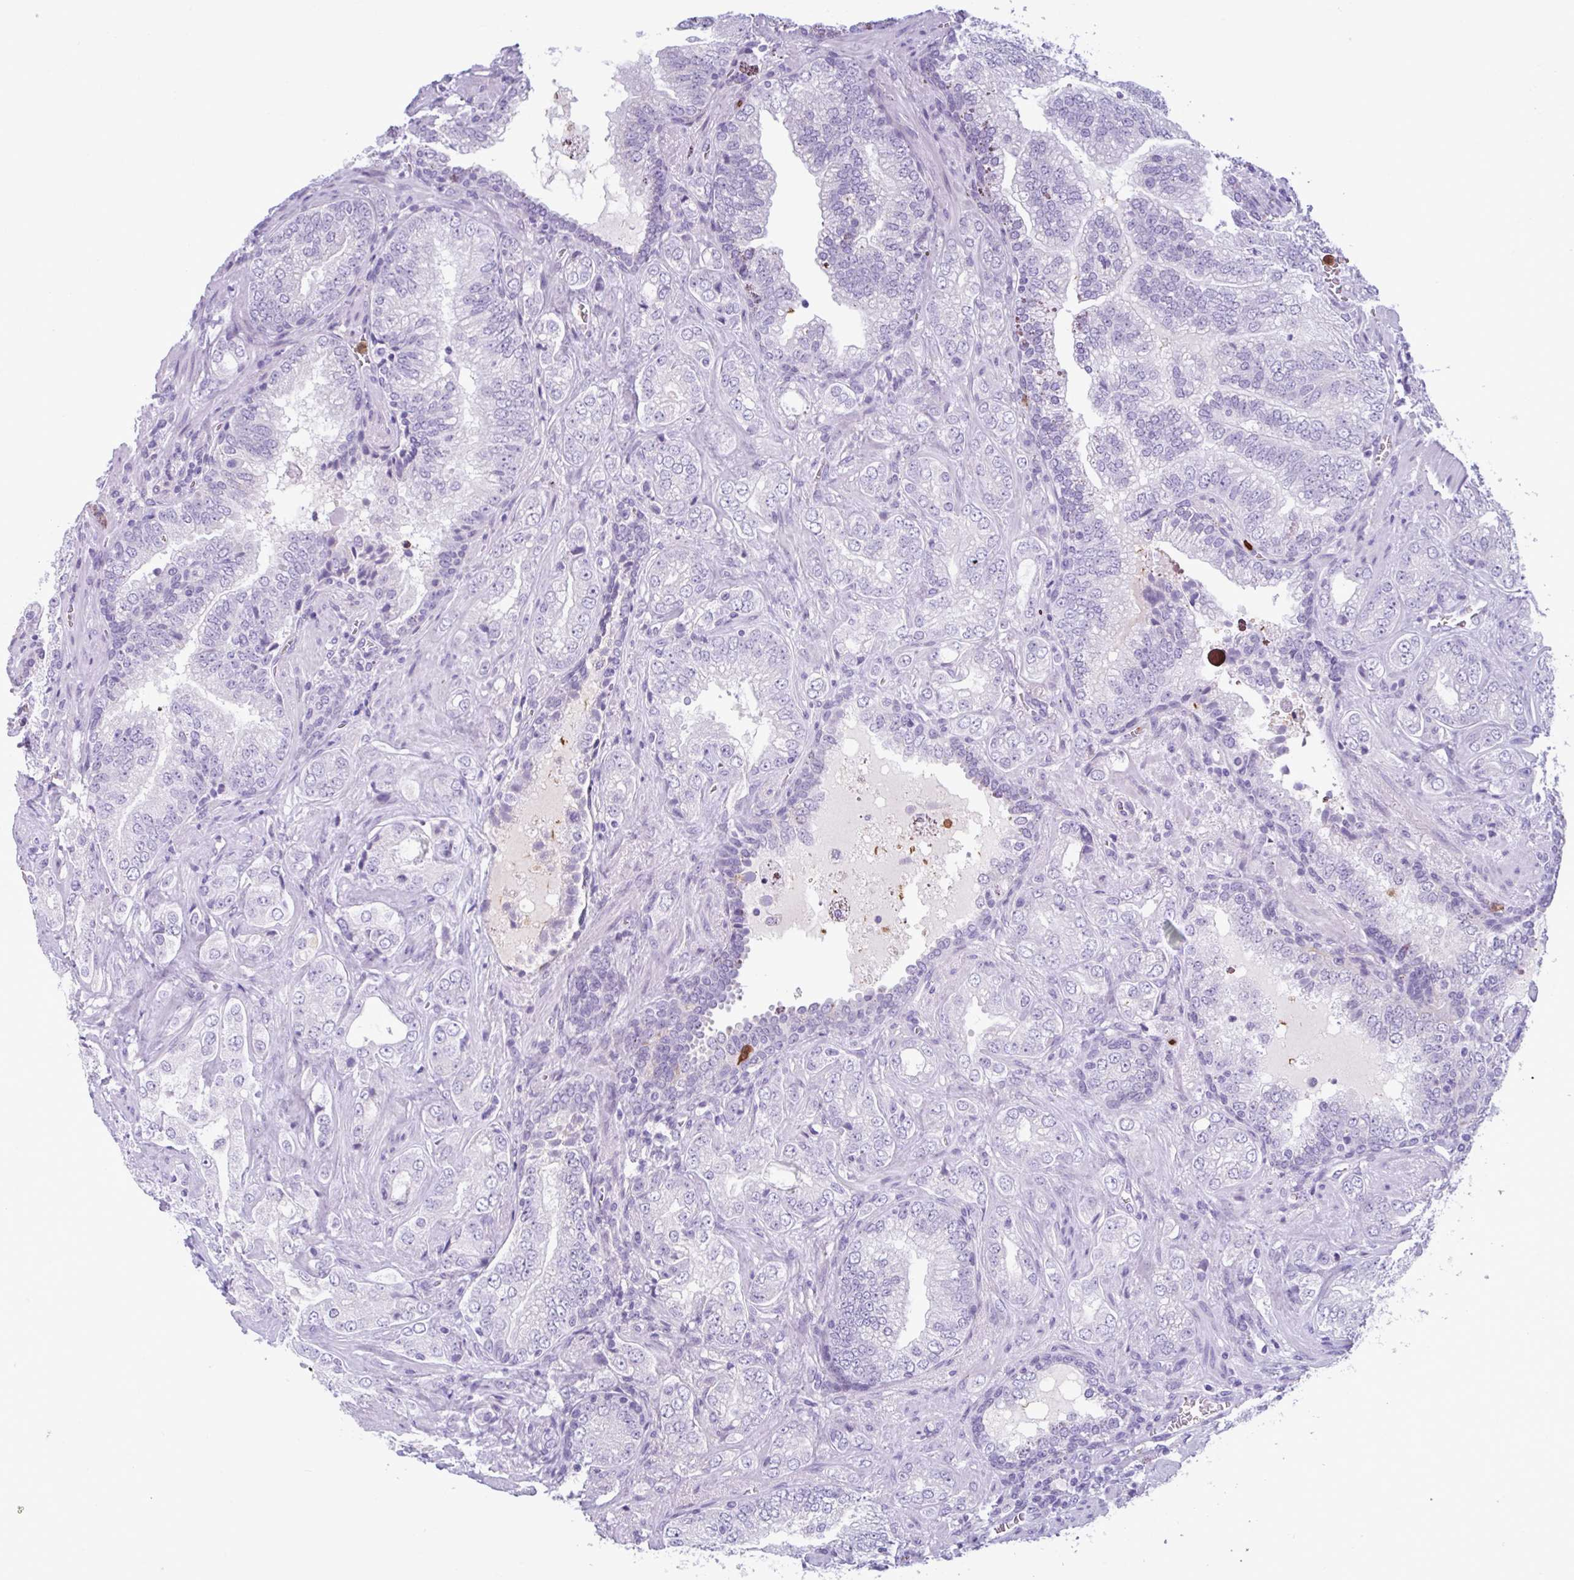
{"staining": {"intensity": "negative", "quantity": "none", "location": "none"}, "tissue": "prostate cancer", "cell_type": "Tumor cells", "image_type": "cancer", "snomed": [{"axis": "morphology", "description": "Adenocarcinoma, High grade"}, {"axis": "topography", "description": "Prostate"}], "caption": "The histopathology image demonstrates no significant staining in tumor cells of prostate cancer (adenocarcinoma (high-grade)).", "gene": "CEP120", "patient": {"sex": "male", "age": 67}}